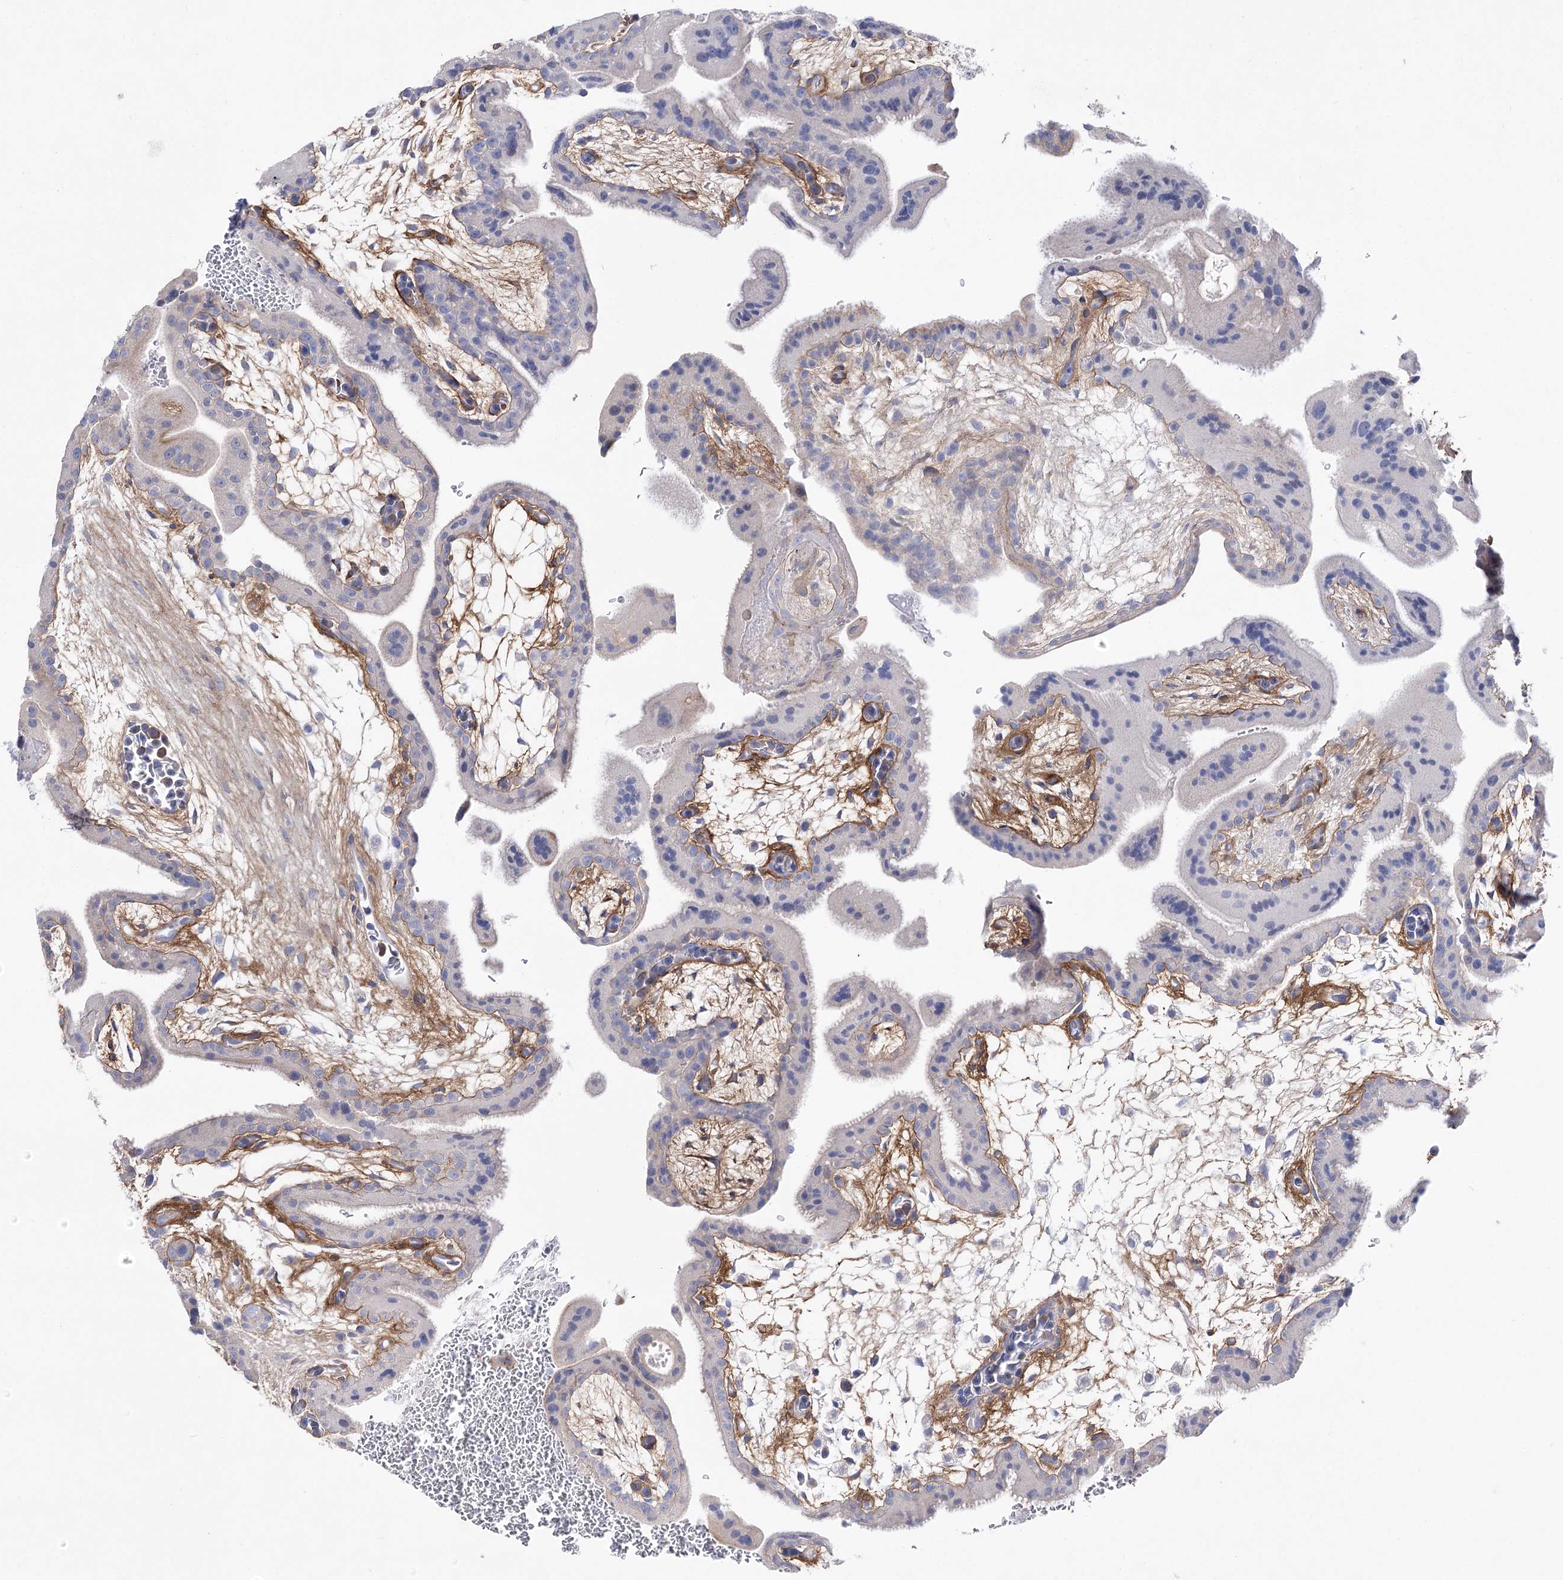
{"staining": {"intensity": "moderate", "quantity": "25%-75%", "location": "cytoplasmic/membranous"}, "tissue": "placenta", "cell_type": "Decidual cells", "image_type": "normal", "snomed": [{"axis": "morphology", "description": "Normal tissue, NOS"}, {"axis": "topography", "description": "Placenta"}], "caption": "Decidual cells exhibit moderate cytoplasmic/membranous staining in about 25%-75% of cells in normal placenta.", "gene": "LRRC14B", "patient": {"sex": "female", "age": 35}}